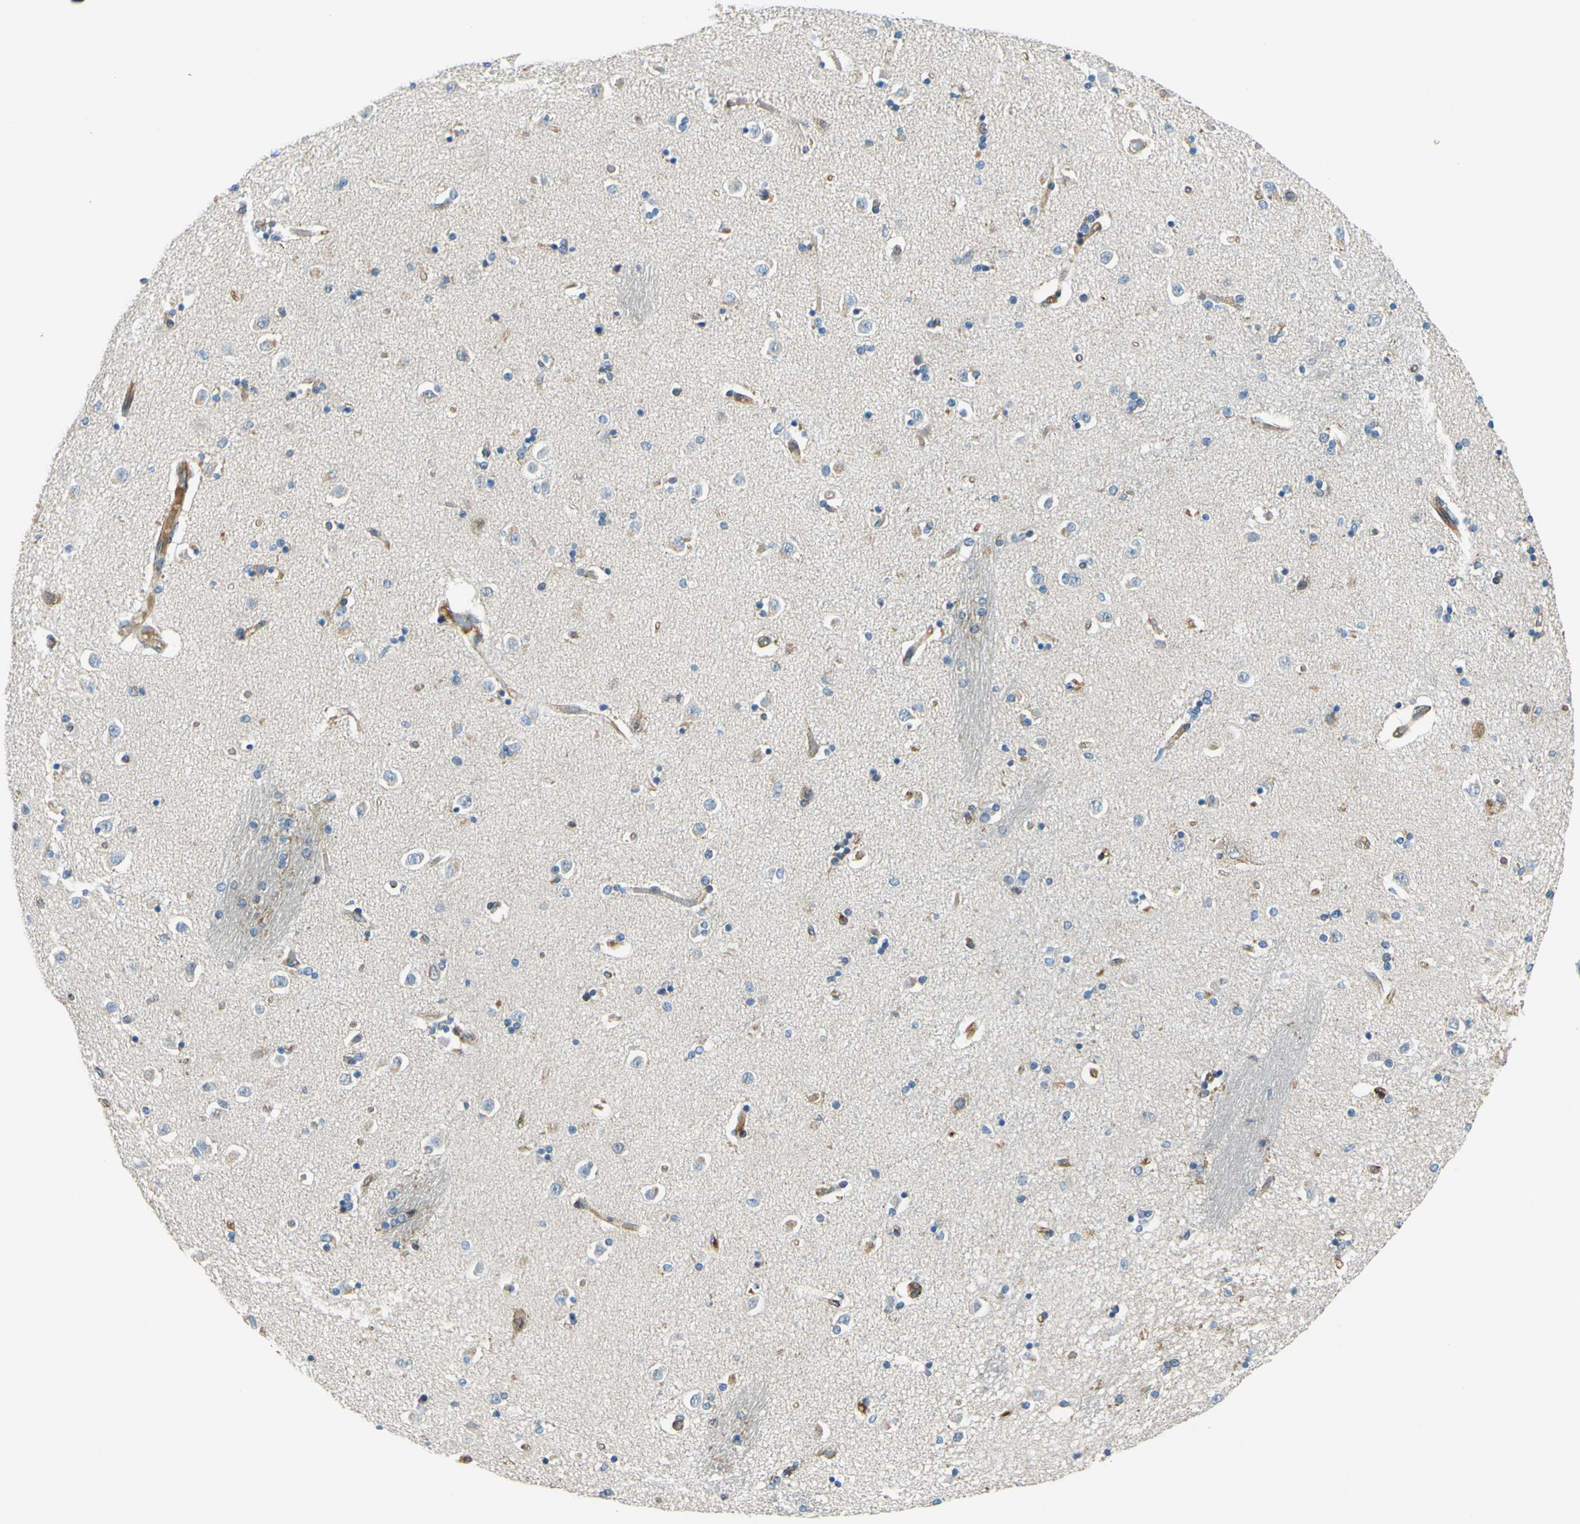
{"staining": {"intensity": "weak", "quantity": "<25%", "location": "cytoplasmic/membranous"}, "tissue": "caudate", "cell_type": "Glial cells", "image_type": "normal", "snomed": [{"axis": "morphology", "description": "Normal tissue, NOS"}, {"axis": "topography", "description": "Lateral ventricle wall"}], "caption": "IHC of unremarkable human caudate exhibits no positivity in glial cells. Nuclei are stained in blue.", "gene": "ARHGAP1", "patient": {"sex": "female", "age": 54}}